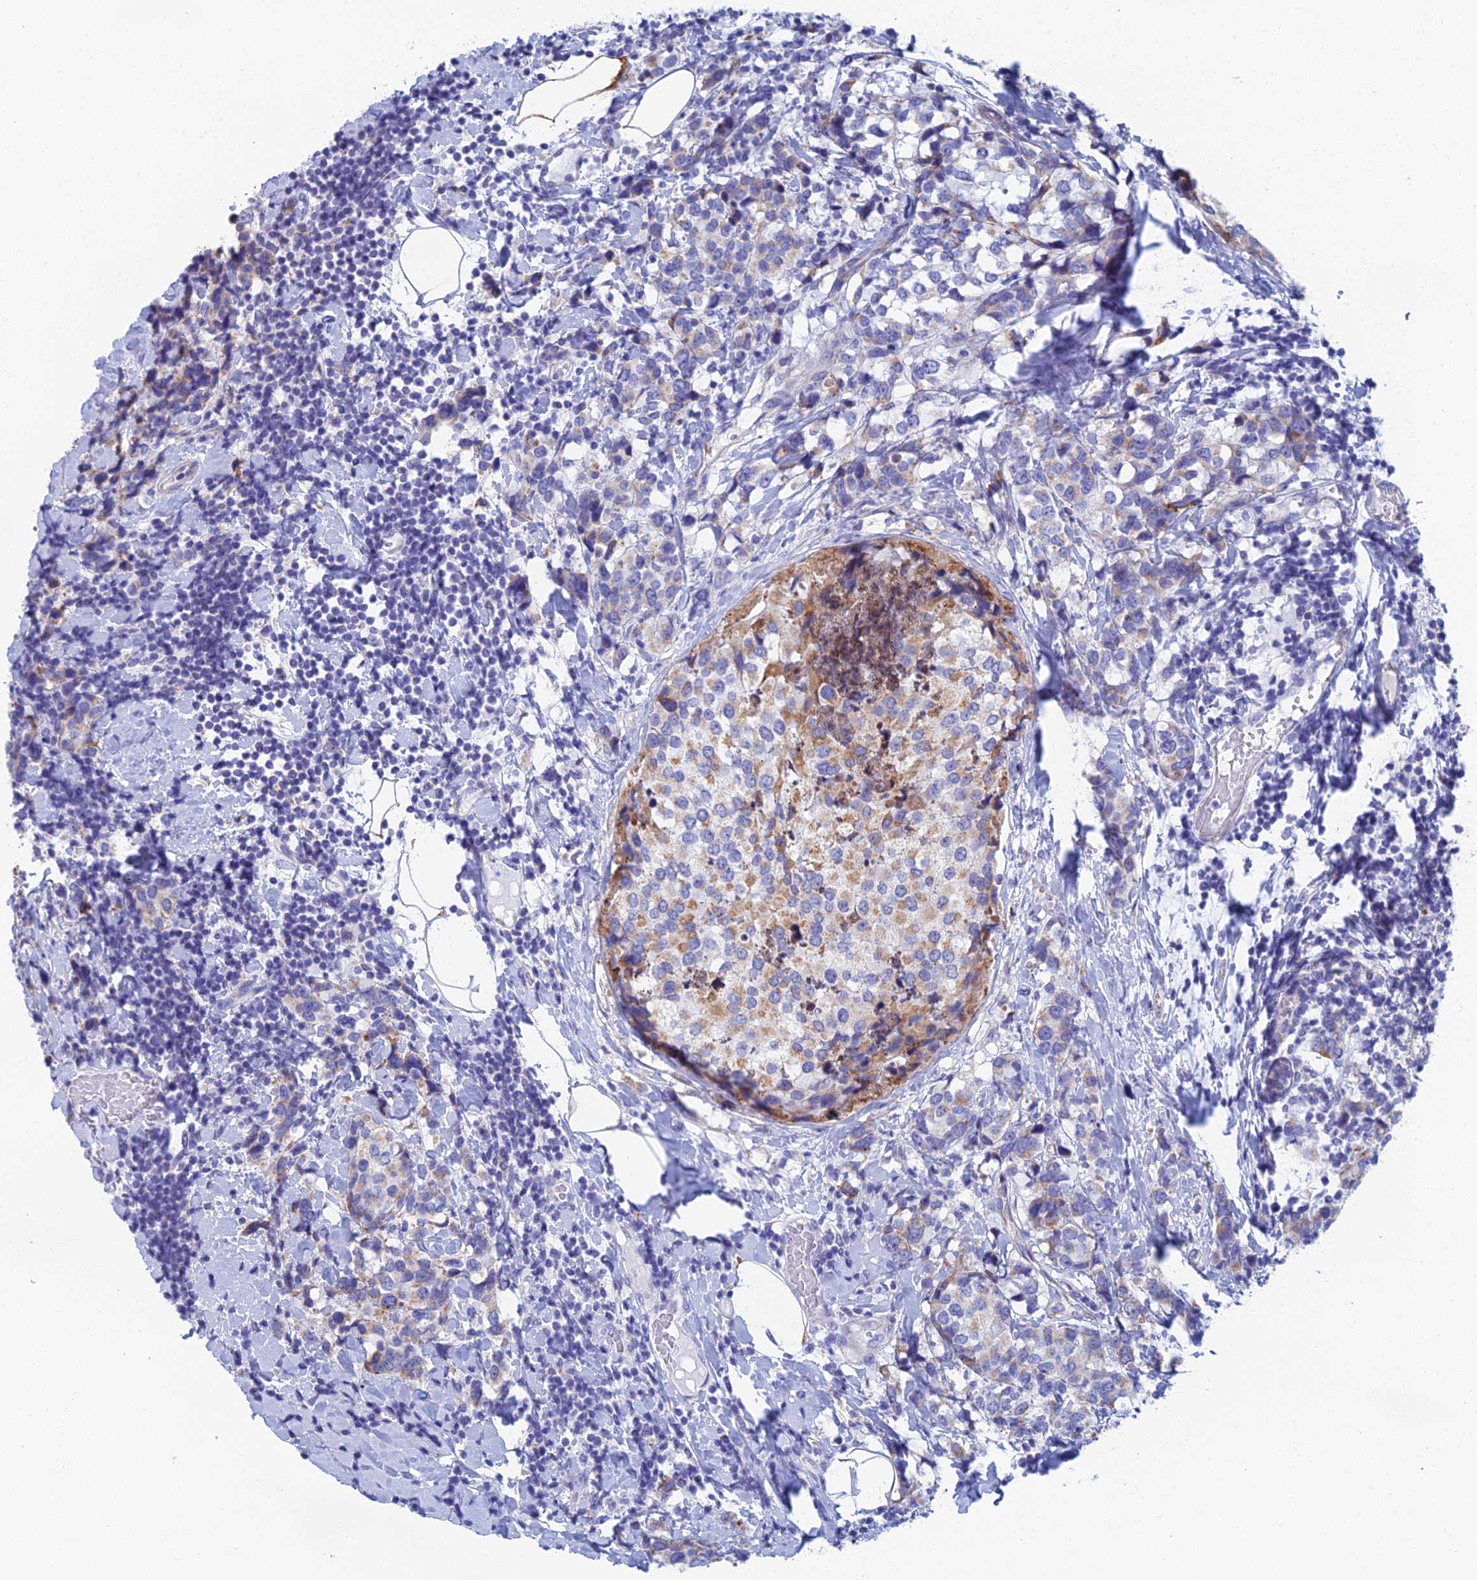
{"staining": {"intensity": "moderate", "quantity": "<25%", "location": "cytoplasmic/membranous"}, "tissue": "breast cancer", "cell_type": "Tumor cells", "image_type": "cancer", "snomed": [{"axis": "morphology", "description": "Lobular carcinoma"}, {"axis": "topography", "description": "Breast"}], "caption": "This is an image of immunohistochemistry (IHC) staining of breast cancer, which shows moderate expression in the cytoplasmic/membranous of tumor cells.", "gene": "CFAP210", "patient": {"sex": "female", "age": 59}}